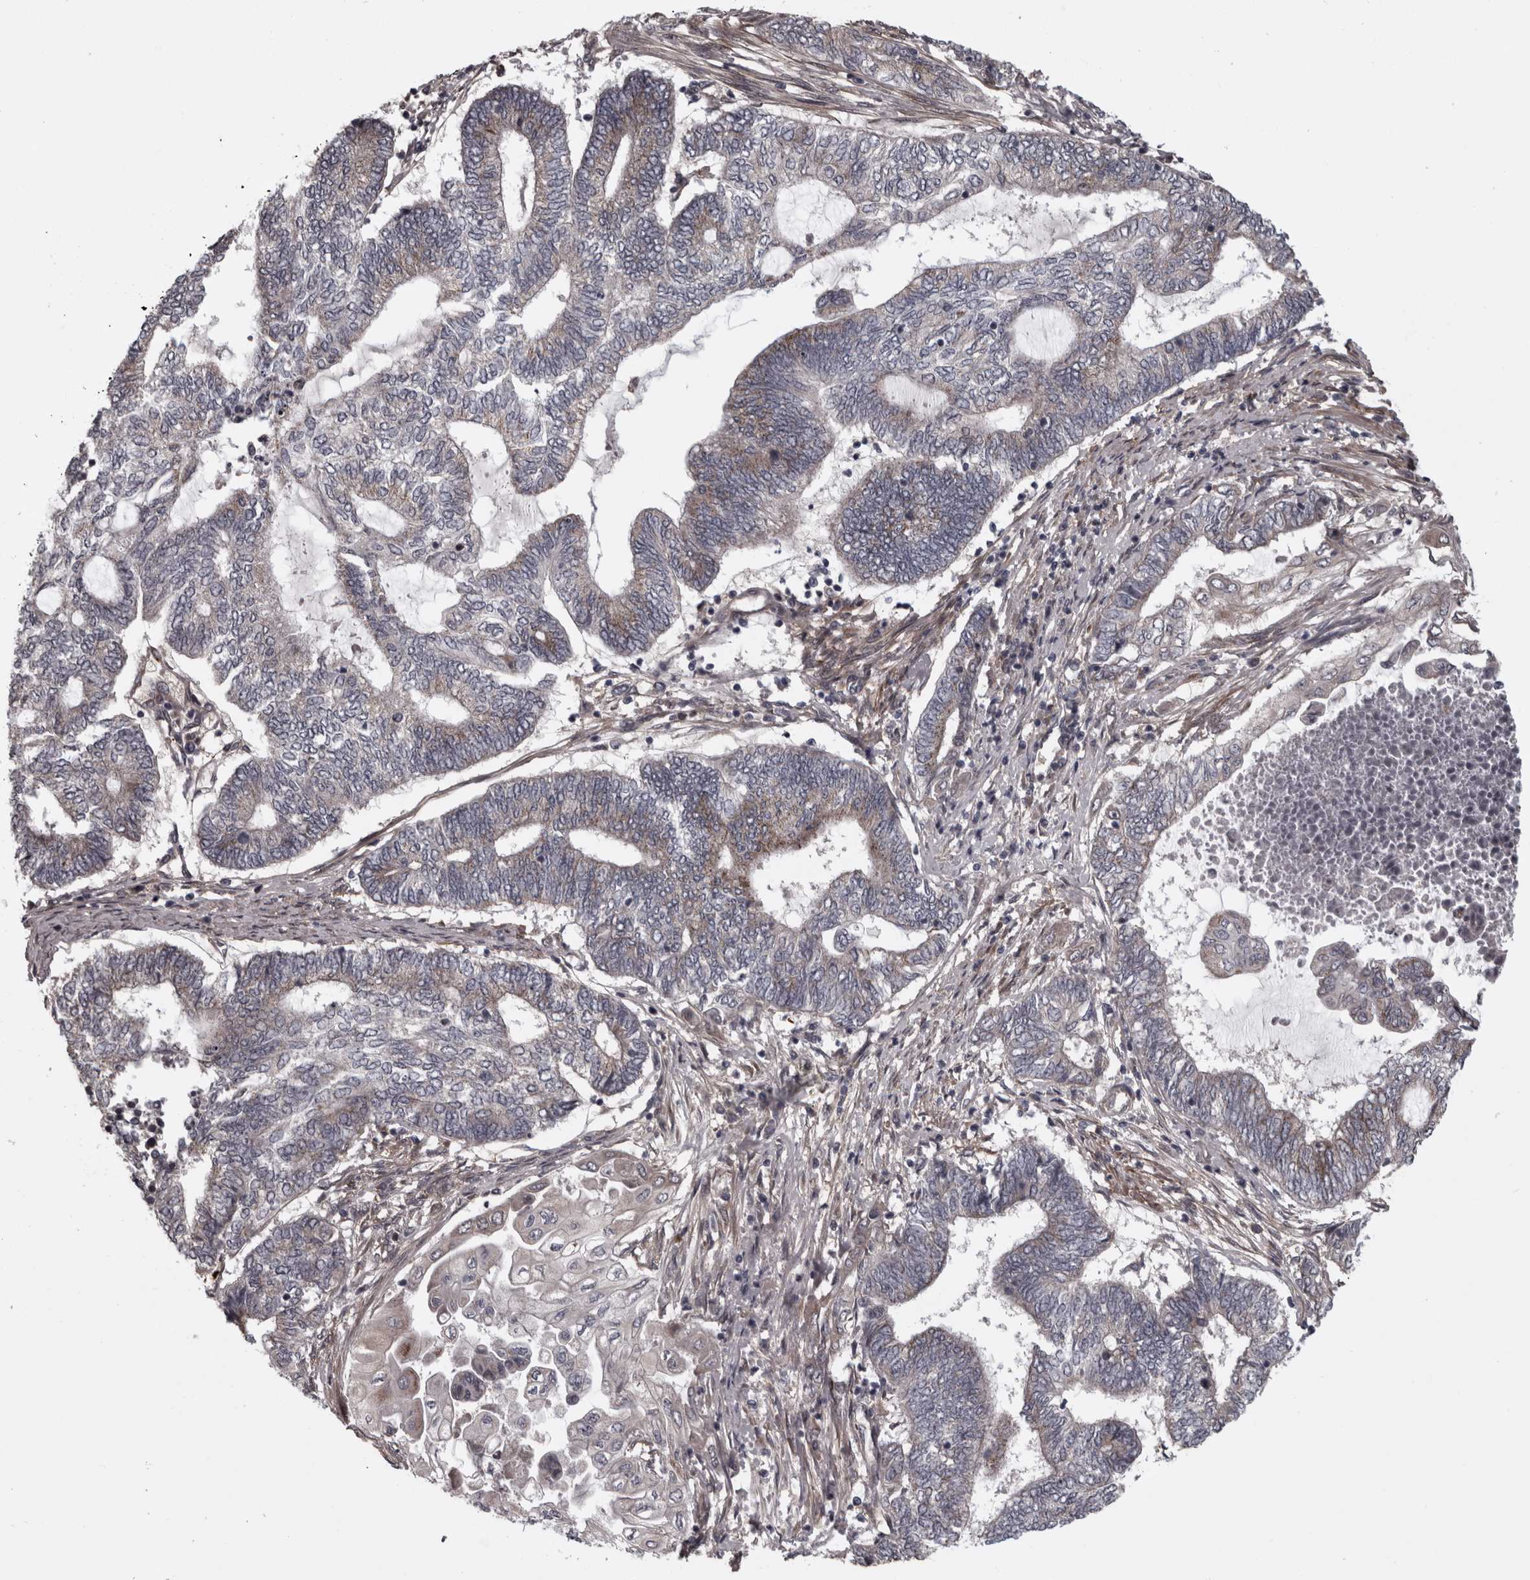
{"staining": {"intensity": "weak", "quantity": "25%-75%", "location": "cytoplasmic/membranous"}, "tissue": "endometrial cancer", "cell_type": "Tumor cells", "image_type": "cancer", "snomed": [{"axis": "morphology", "description": "Adenocarcinoma, NOS"}, {"axis": "topography", "description": "Uterus"}, {"axis": "topography", "description": "Endometrium"}], "caption": "Endometrial cancer (adenocarcinoma) tissue displays weak cytoplasmic/membranous positivity in about 25%-75% of tumor cells, visualized by immunohistochemistry.", "gene": "RSU1", "patient": {"sex": "female", "age": 70}}